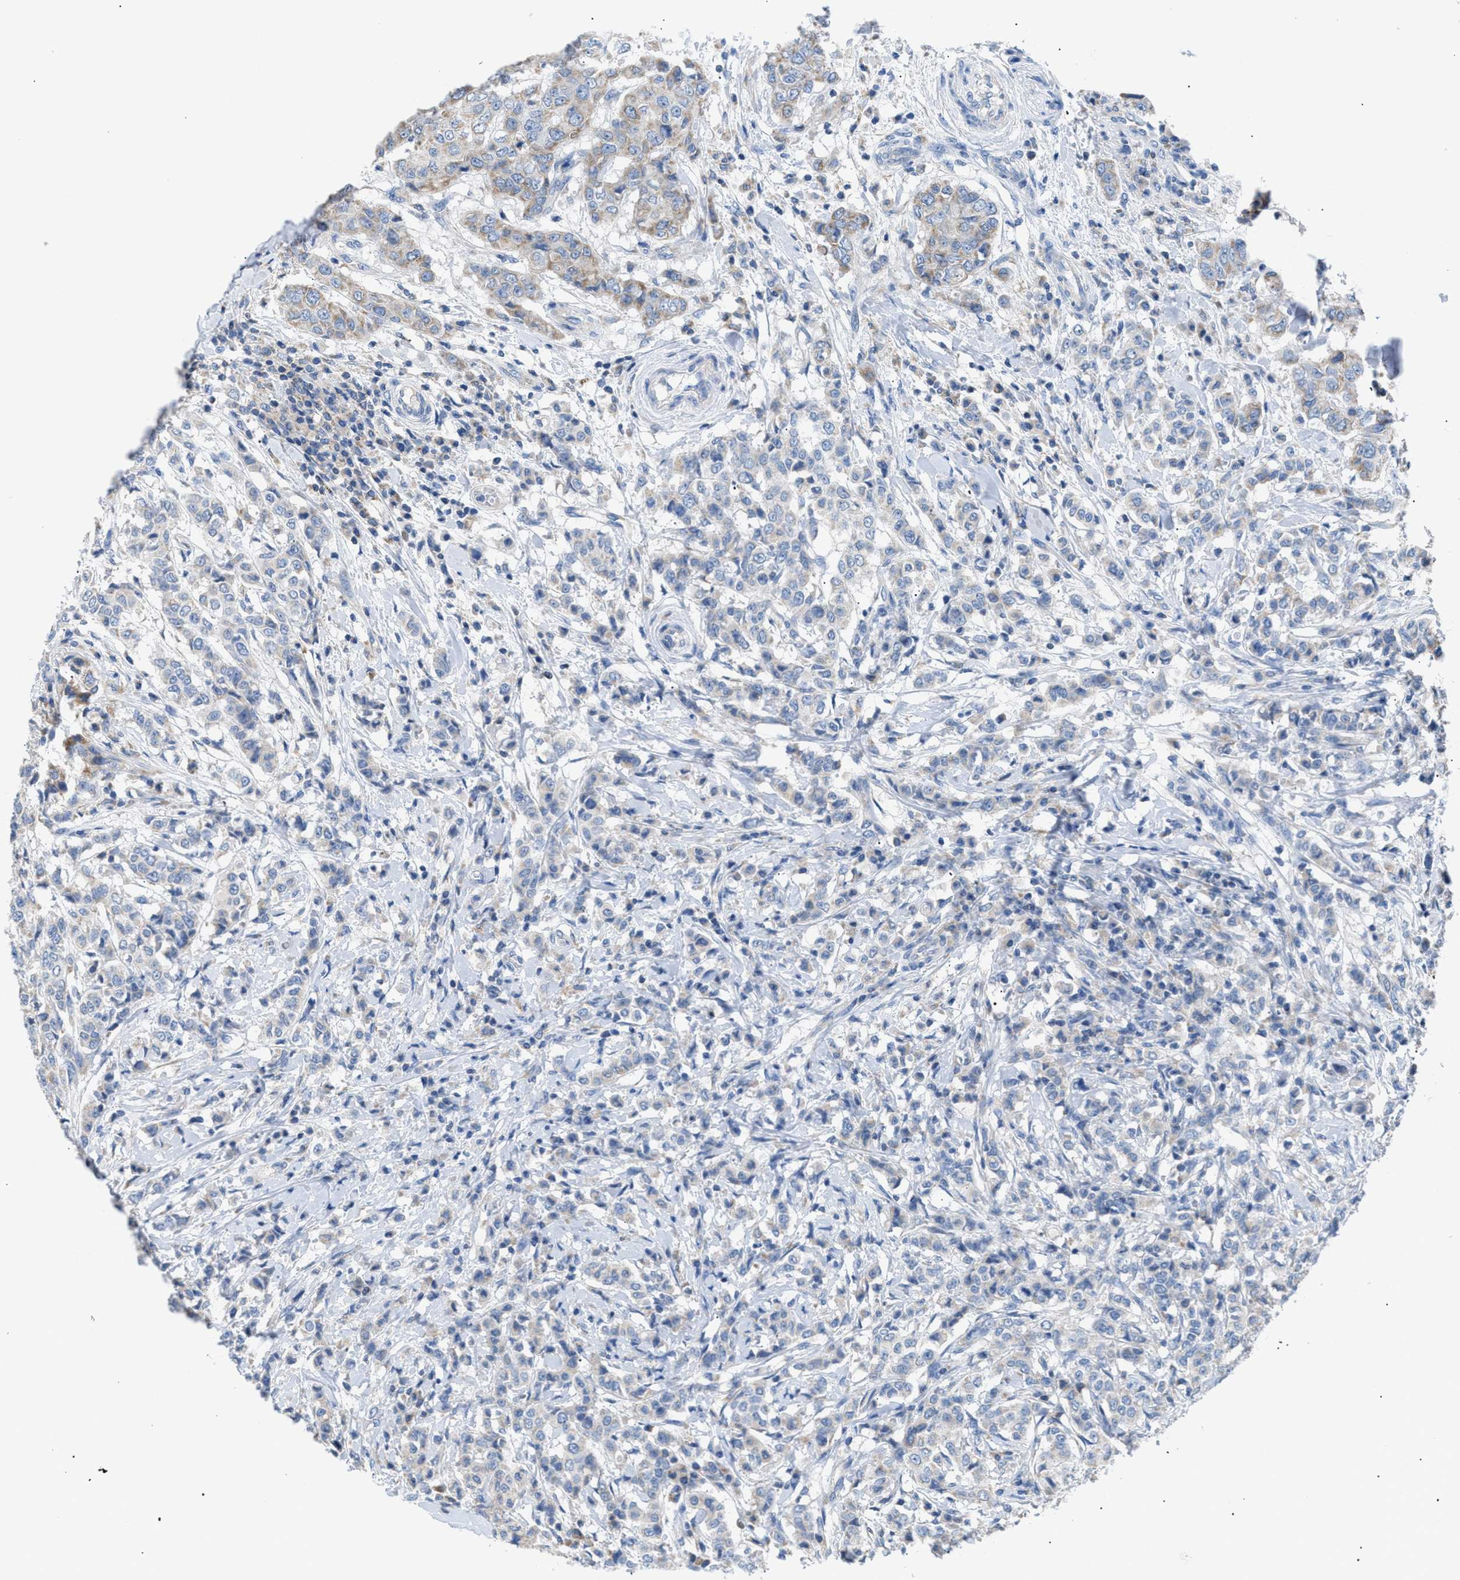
{"staining": {"intensity": "moderate", "quantity": "<25%", "location": "cytoplasmic/membranous"}, "tissue": "breast cancer", "cell_type": "Tumor cells", "image_type": "cancer", "snomed": [{"axis": "morphology", "description": "Duct carcinoma"}, {"axis": "topography", "description": "Breast"}], "caption": "There is low levels of moderate cytoplasmic/membranous staining in tumor cells of breast cancer, as demonstrated by immunohistochemical staining (brown color).", "gene": "ILDR1", "patient": {"sex": "female", "age": 27}}